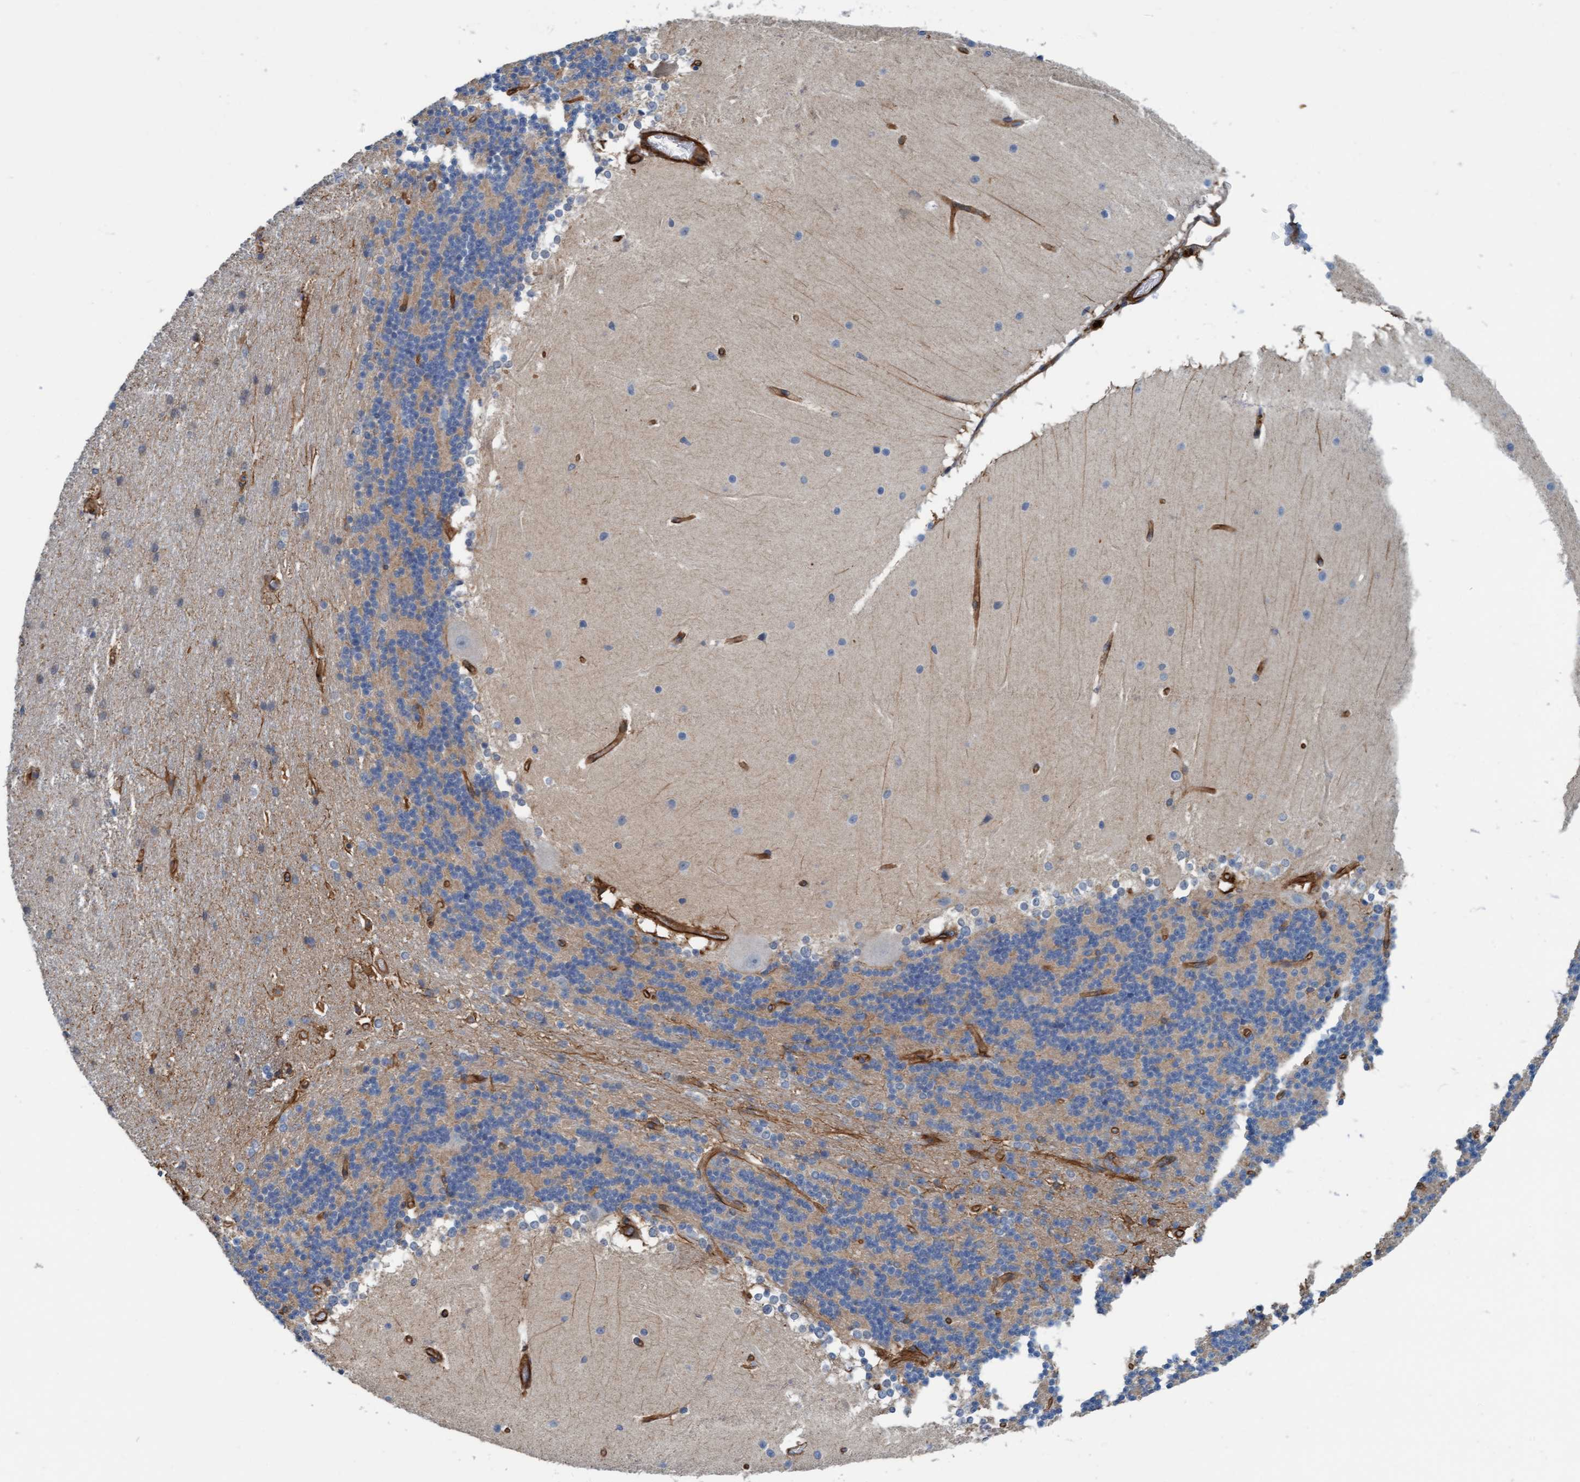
{"staining": {"intensity": "weak", "quantity": "<25%", "location": "cytoplasmic/membranous"}, "tissue": "cerebellum", "cell_type": "Cells in granular layer", "image_type": "normal", "snomed": [{"axis": "morphology", "description": "Normal tissue, NOS"}, {"axis": "topography", "description": "Cerebellum"}], "caption": "Cells in granular layer are negative for brown protein staining in unremarkable cerebellum. Brightfield microscopy of immunohistochemistry (IHC) stained with DAB (3,3'-diaminobenzidine) (brown) and hematoxylin (blue), captured at high magnification.", "gene": "STXBP4", "patient": {"sex": "female", "age": 19}}